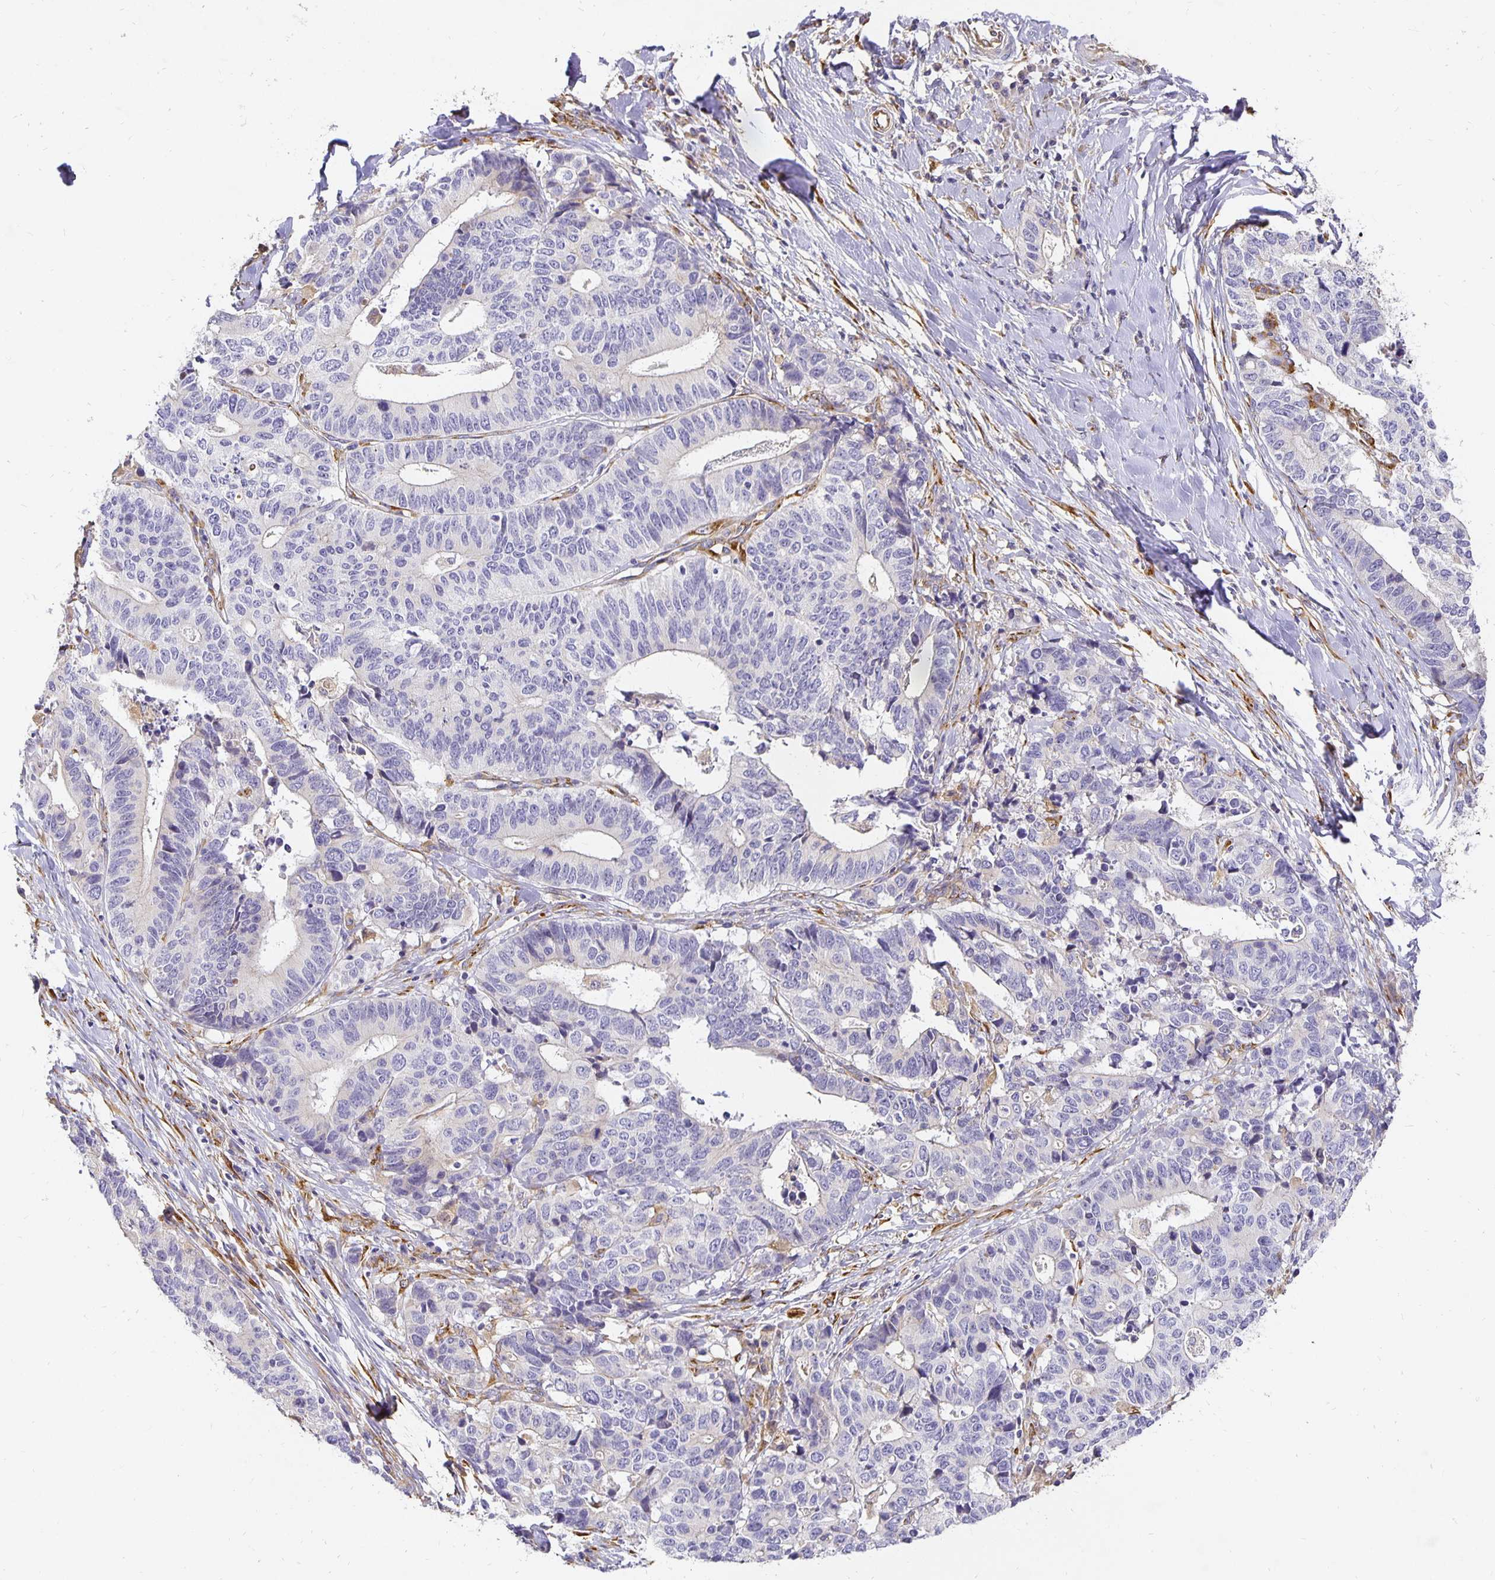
{"staining": {"intensity": "negative", "quantity": "none", "location": "none"}, "tissue": "stomach cancer", "cell_type": "Tumor cells", "image_type": "cancer", "snomed": [{"axis": "morphology", "description": "Adenocarcinoma, NOS"}, {"axis": "topography", "description": "Stomach, upper"}], "caption": "High magnification brightfield microscopy of stomach adenocarcinoma stained with DAB (brown) and counterstained with hematoxylin (blue): tumor cells show no significant positivity.", "gene": "PLOD1", "patient": {"sex": "female", "age": 67}}